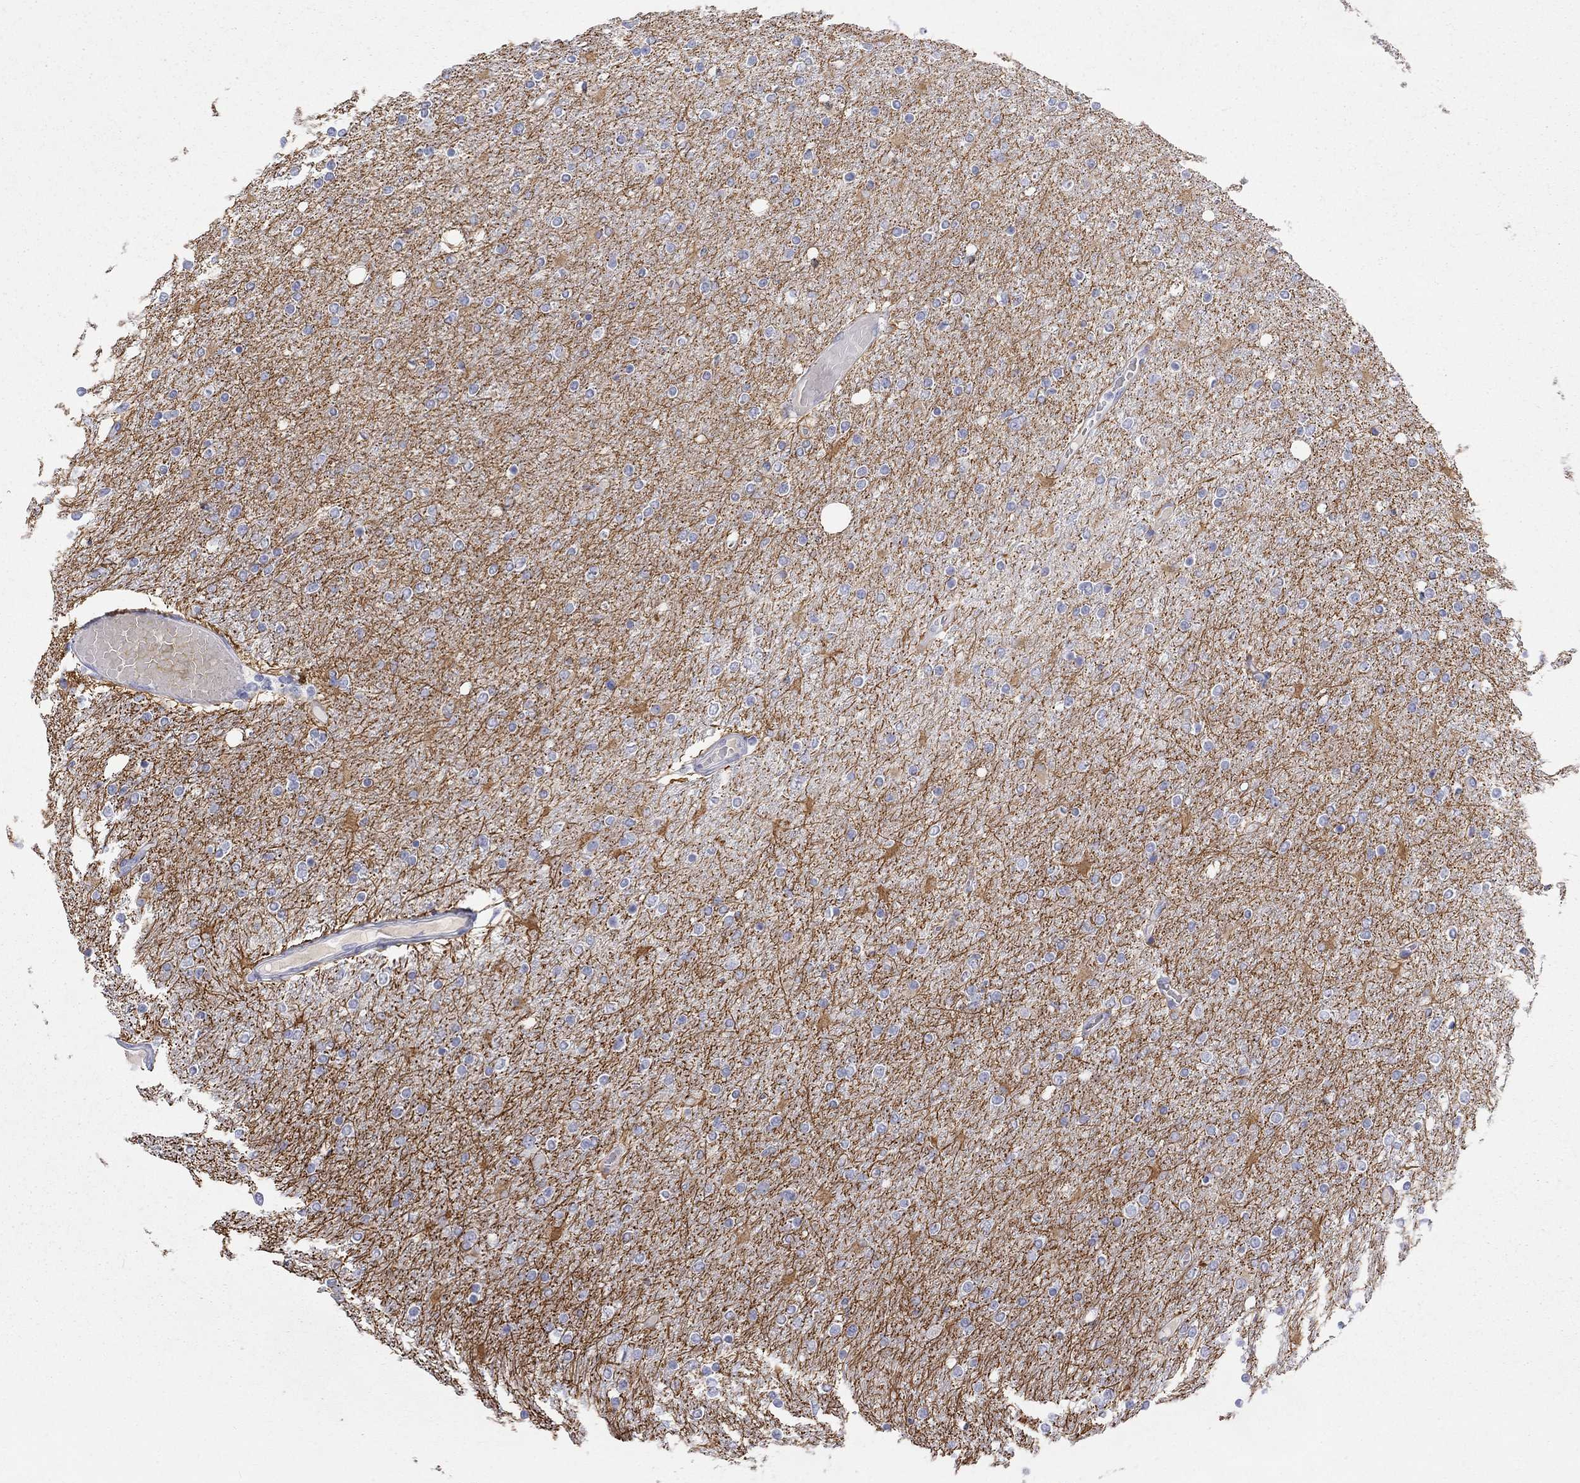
{"staining": {"intensity": "negative", "quantity": "none", "location": "none"}, "tissue": "glioma", "cell_type": "Tumor cells", "image_type": "cancer", "snomed": [{"axis": "morphology", "description": "Glioma, malignant, High grade"}, {"axis": "topography", "description": "Cerebral cortex"}], "caption": "Tumor cells show no significant expression in malignant high-grade glioma.", "gene": "PCDHGC5", "patient": {"sex": "male", "age": 70}}